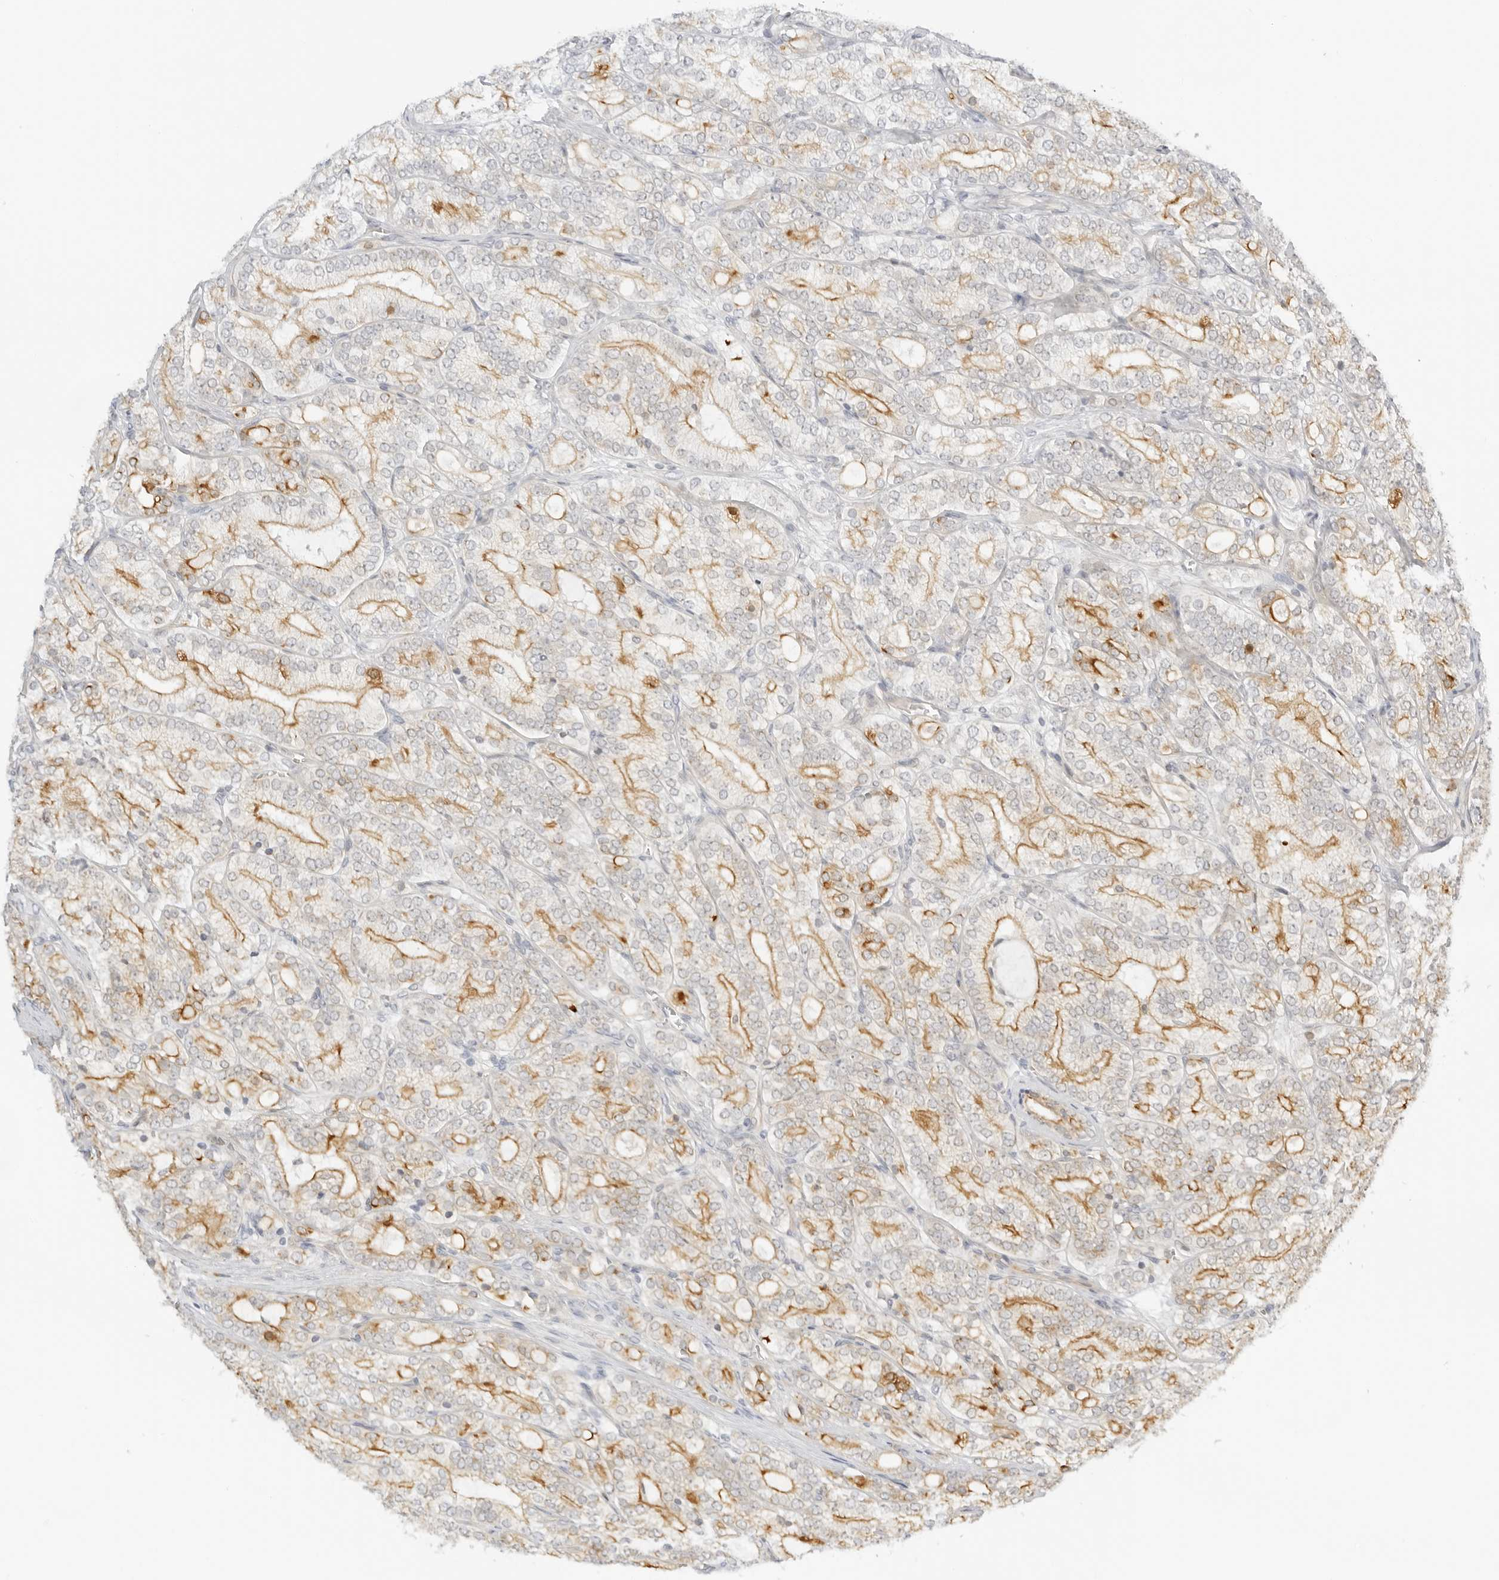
{"staining": {"intensity": "moderate", "quantity": "25%-75%", "location": "cytoplasmic/membranous"}, "tissue": "prostate cancer", "cell_type": "Tumor cells", "image_type": "cancer", "snomed": [{"axis": "morphology", "description": "Adenocarcinoma, High grade"}, {"axis": "topography", "description": "Prostate"}], "caption": "A medium amount of moderate cytoplasmic/membranous staining is identified in about 25%-75% of tumor cells in prostate adenocarcinoma (high-grade) tissue.", "gene": "OSCP1", "patient": {"sex": "male", "age": 57}}